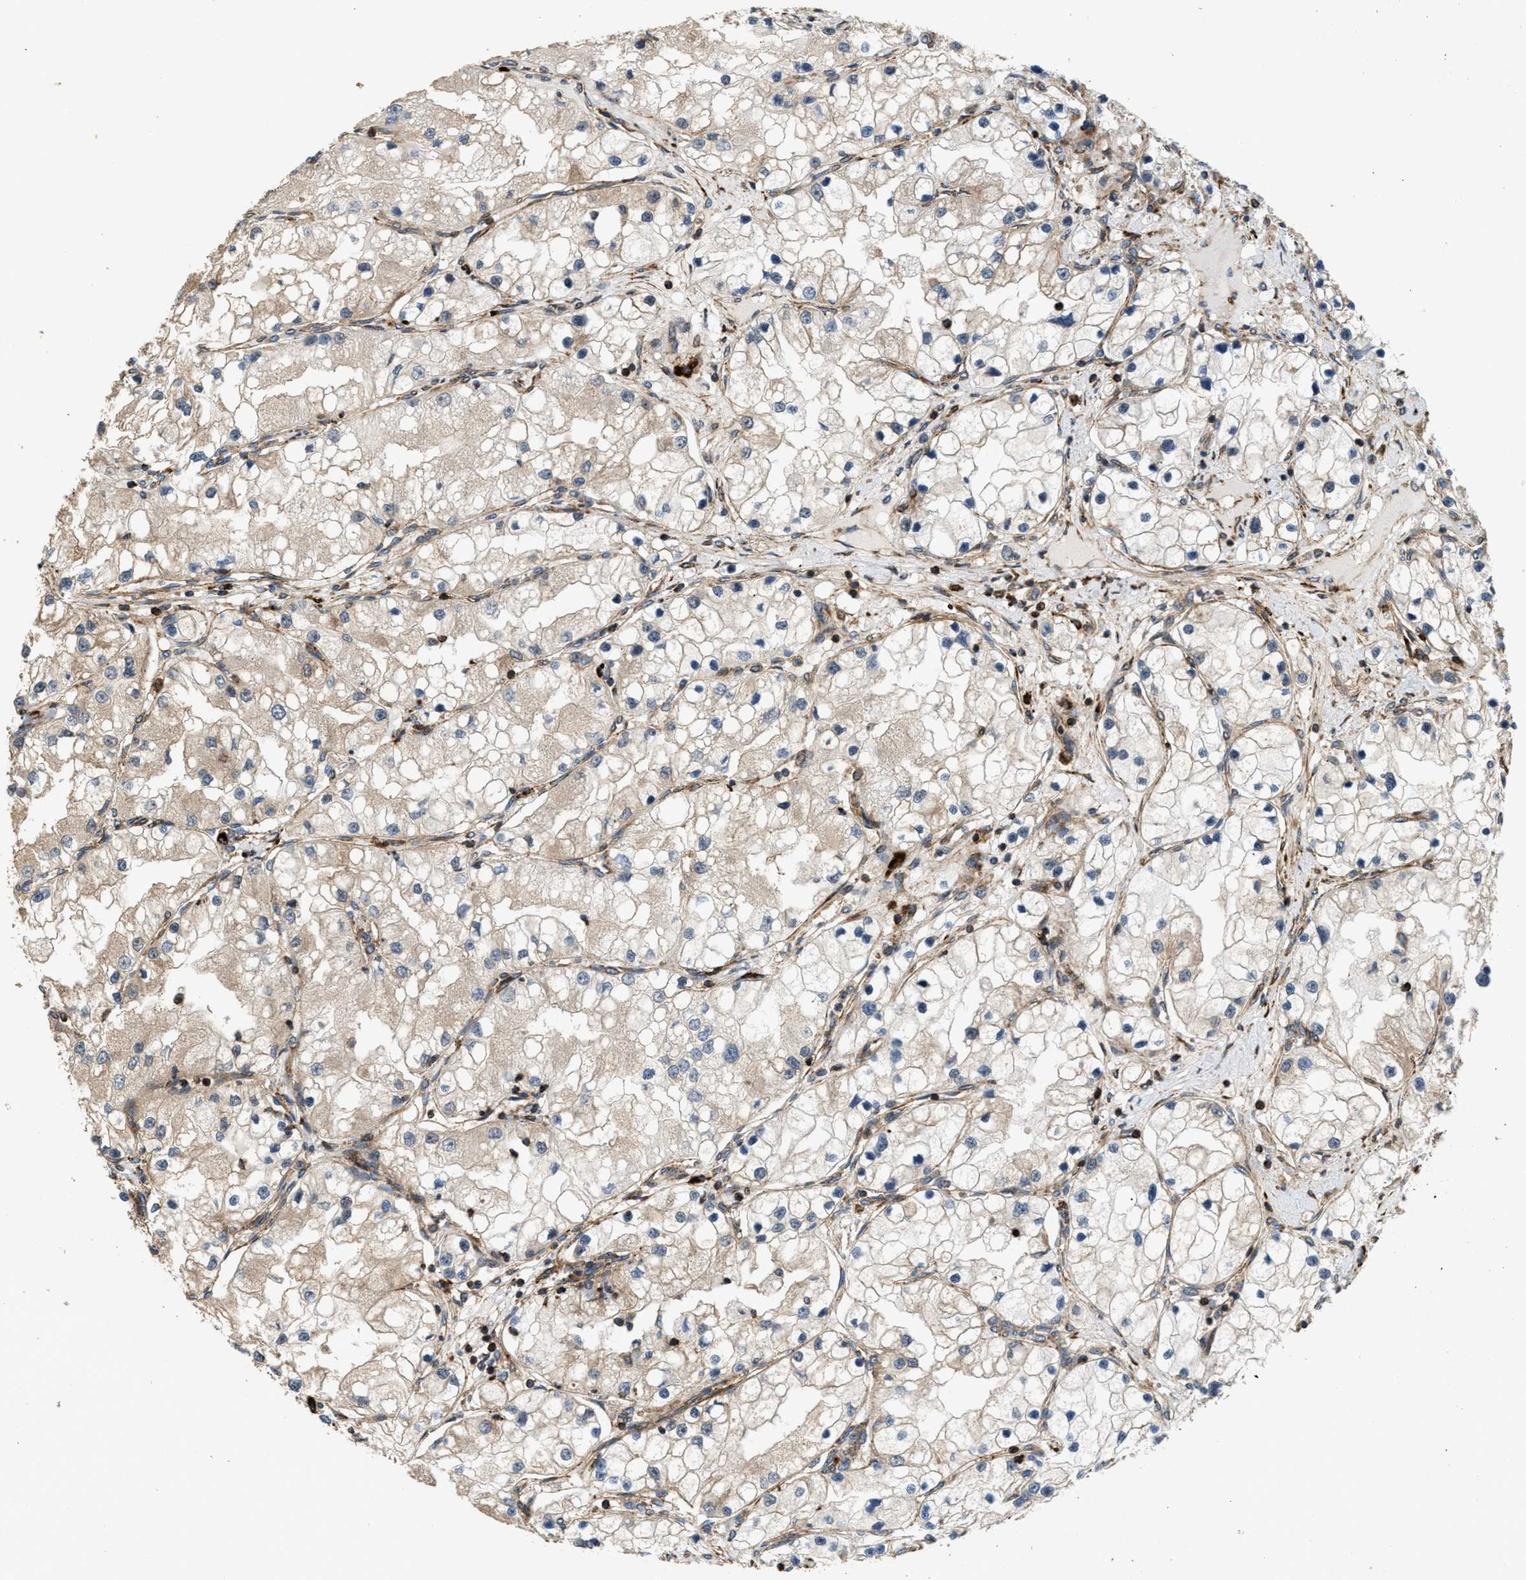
{"staining": {"intensity": "weak", "quantity": "<25%", "location": "cytoplasmic/membranous"}, "tissue": "renal cancer", "cell_type": "Tumor cells", "image_type": "cancer", "snomed": [{"axis": "morphology", "description": "Adenocarcinoma, NOS"}, {"axis": "topography", "description": "Kidney"}], "caption": "This is an IHC image of human renal adenocarcinoma. There is no expression in tumor cells.", "gene": "EGLN1", "patient": {"sex": "male", "age": 68}}